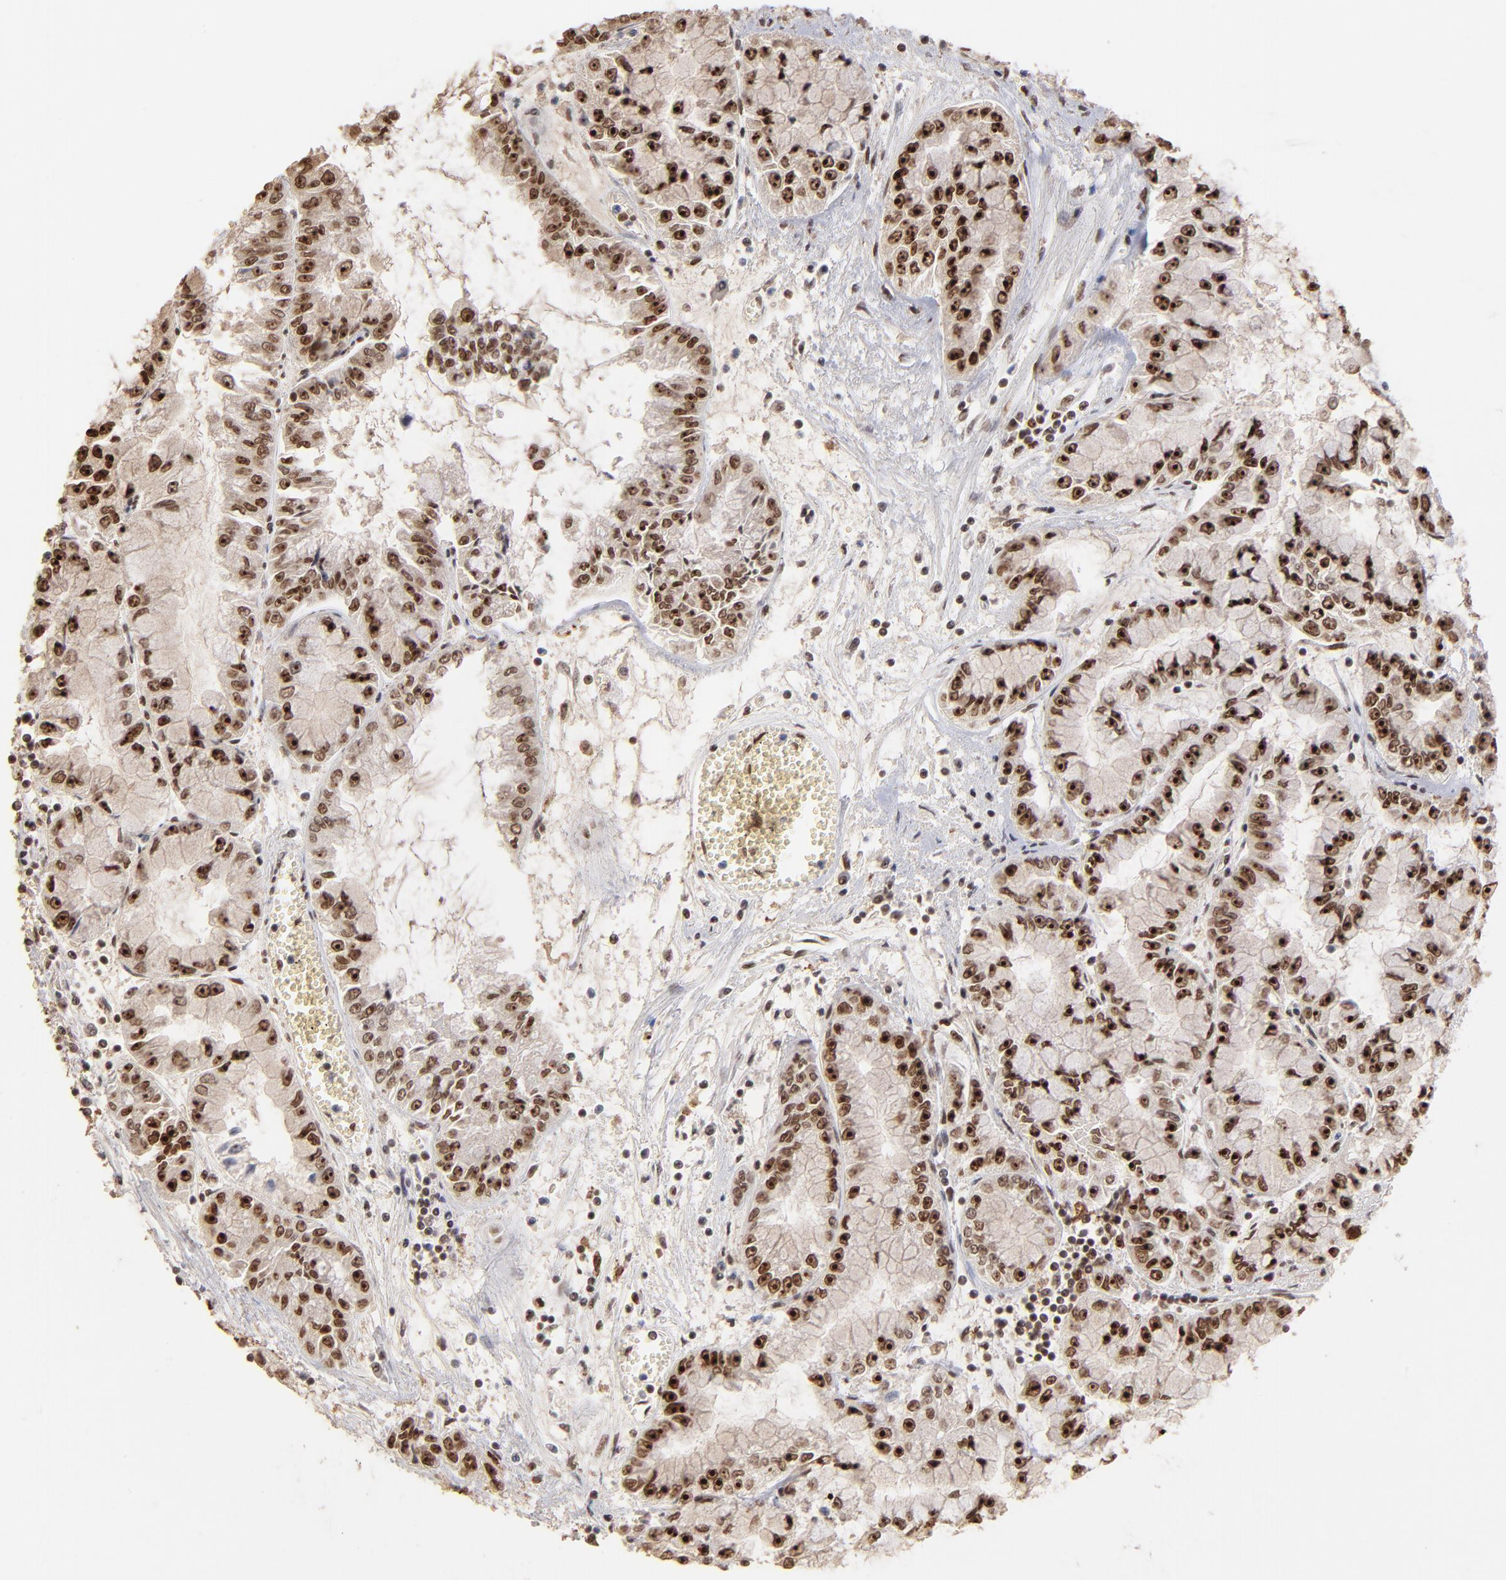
{"staining": {"intensity": "strong", "quantity": ">75%", "location": "nuclear"}, "tissue": "liver cancer", "cell_type": "Tumor cells", "image_type": "cancer", "snomed": [{"axis": "morphology", "description": "Cholangiocarcinoma"}, {"axis": "topography", "description": "Liver"}], "caption": "Protein staining of liver cholangiocarcinoma tissue displays strong nuclear staining in about >75% of tumor cells. (IHC, brightfield microscopy, high magnification).", "gene": "ZNF146", "patient": {"sex": "female", "age": 79}}